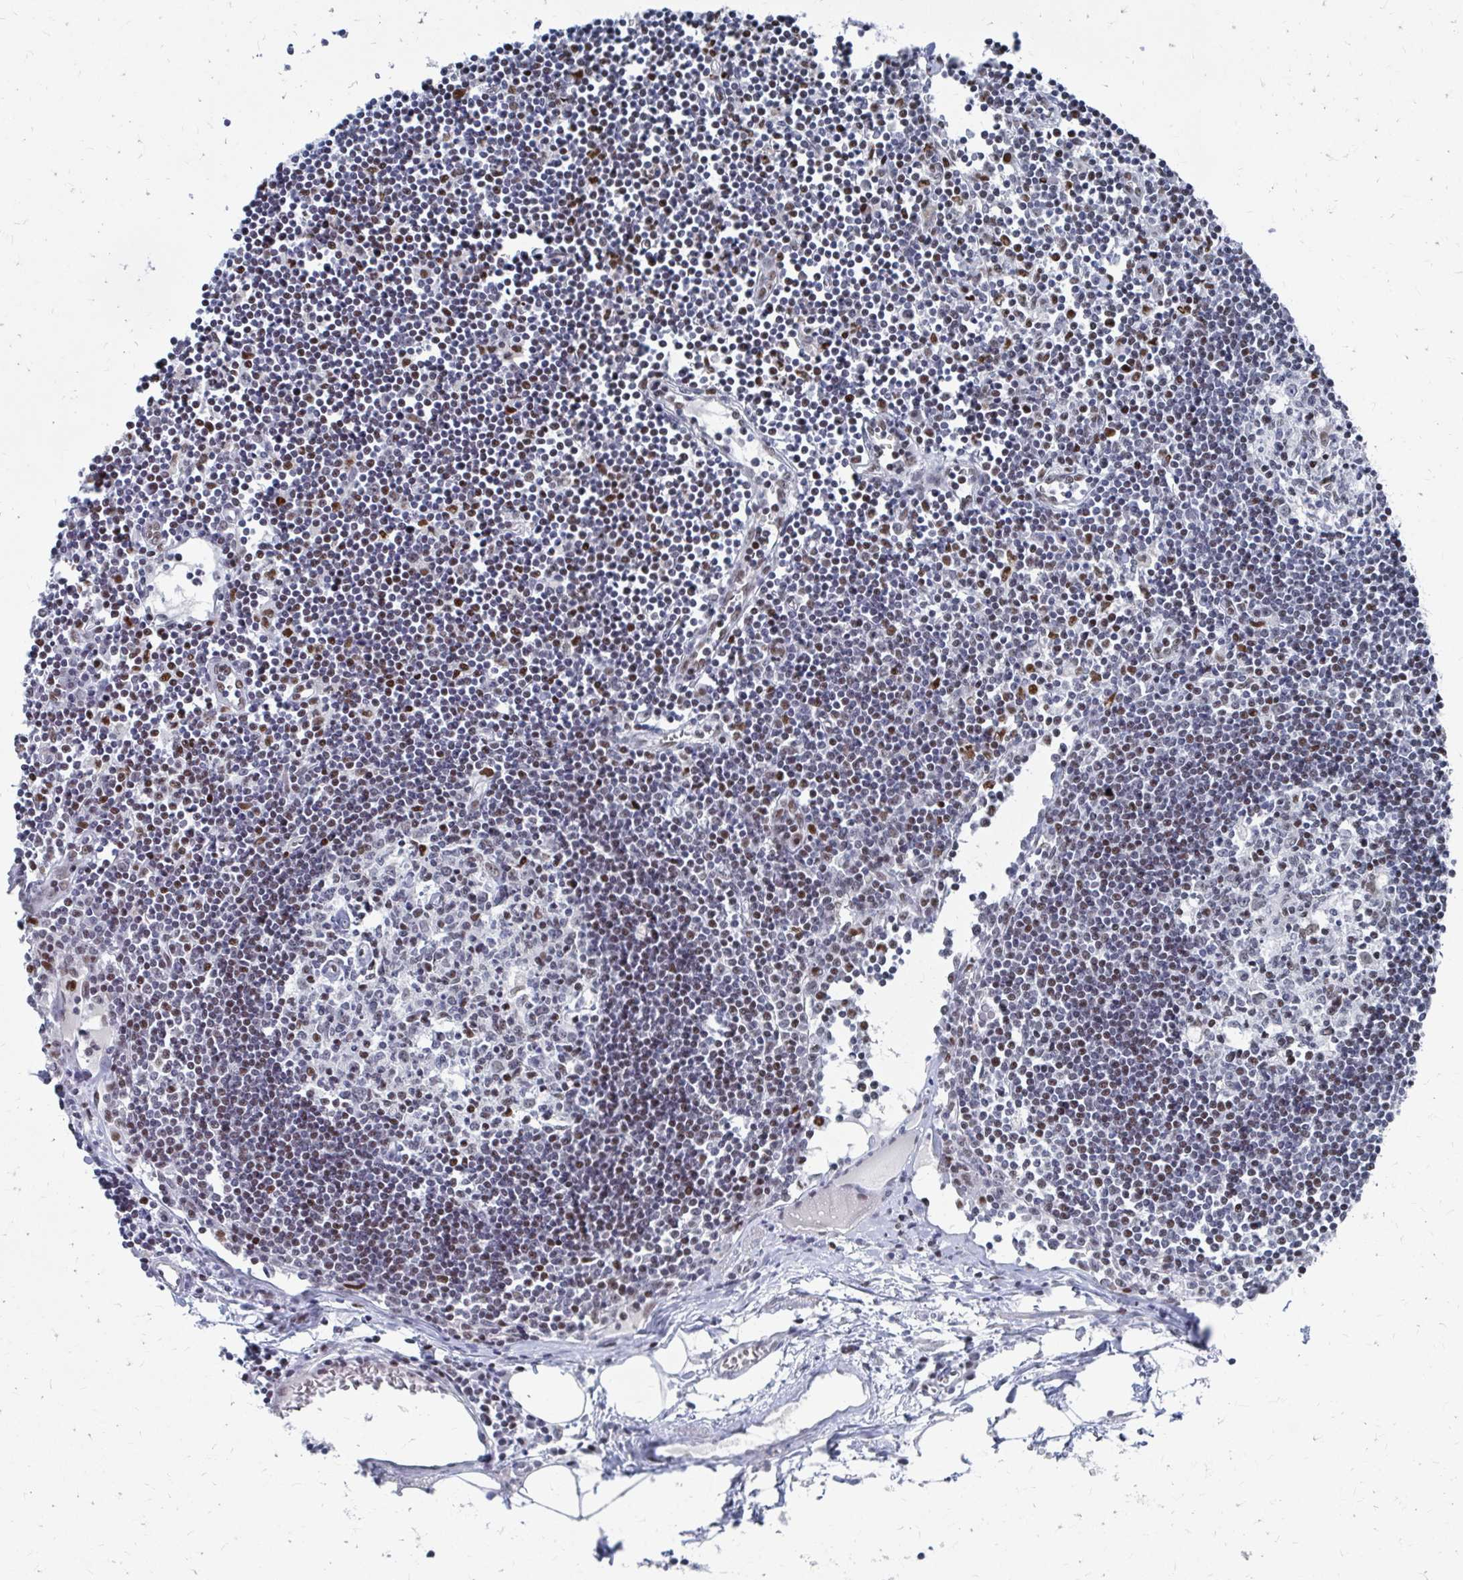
{"staining": {"intensity": "moderate", "quantity": "<25%", "location": "nuclear"}, "tissue": "lymph node", "cell_type": "Germinal center cells", "image_type": "normal", "snomed": [{"axis": "morphology", "description": "Normal tissue, NOS"}, {"axis": "topography", "description": "Lymph node"}], "caption": "This micrograph displays immunohistochemistry staining of benign human lymph node, with low moderate nuclear positivity in approximately <25% of germinal center cells.", "gene": "CDIN1", "patient": {"sex": "female", "age": 65}}